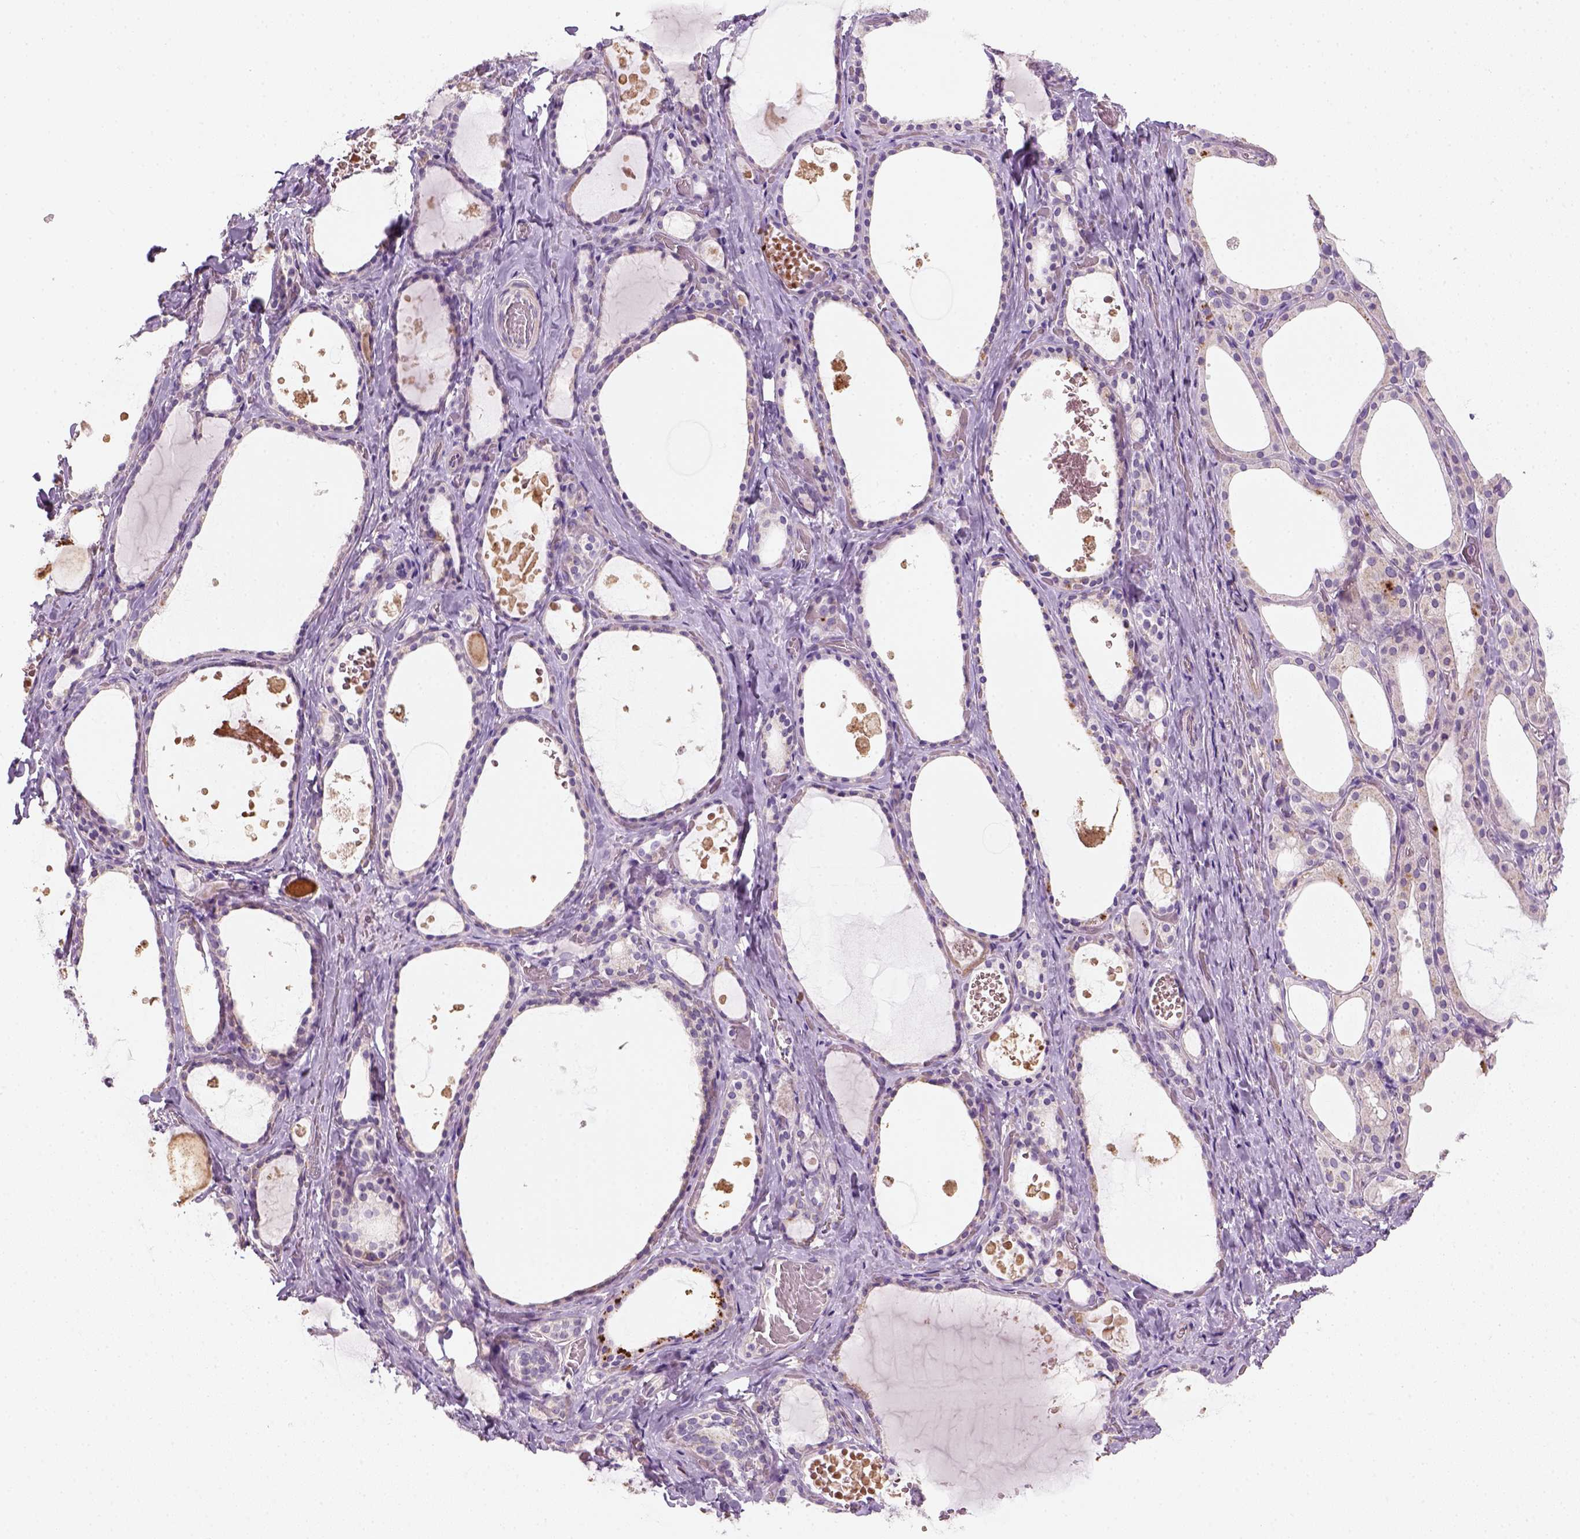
{"staining": {"intensity": "negative", "quantity": "none", "location": "none"}, "tissue": "thyroid gland", "cell_type": "Glandular cells", "image_type": "normal", "snomed": [{"axis": "morphology", "description": "Normal tissue, NOS"}, {"axis": "topography", "description": "Thyroid gland"}], "caption": "Glandular cells are negative for protein expression in normal human thyroid gland. Nuclei are stained in blue.", "gene": "NUDT6", "patient": {"sex": "female", "age": 56}}